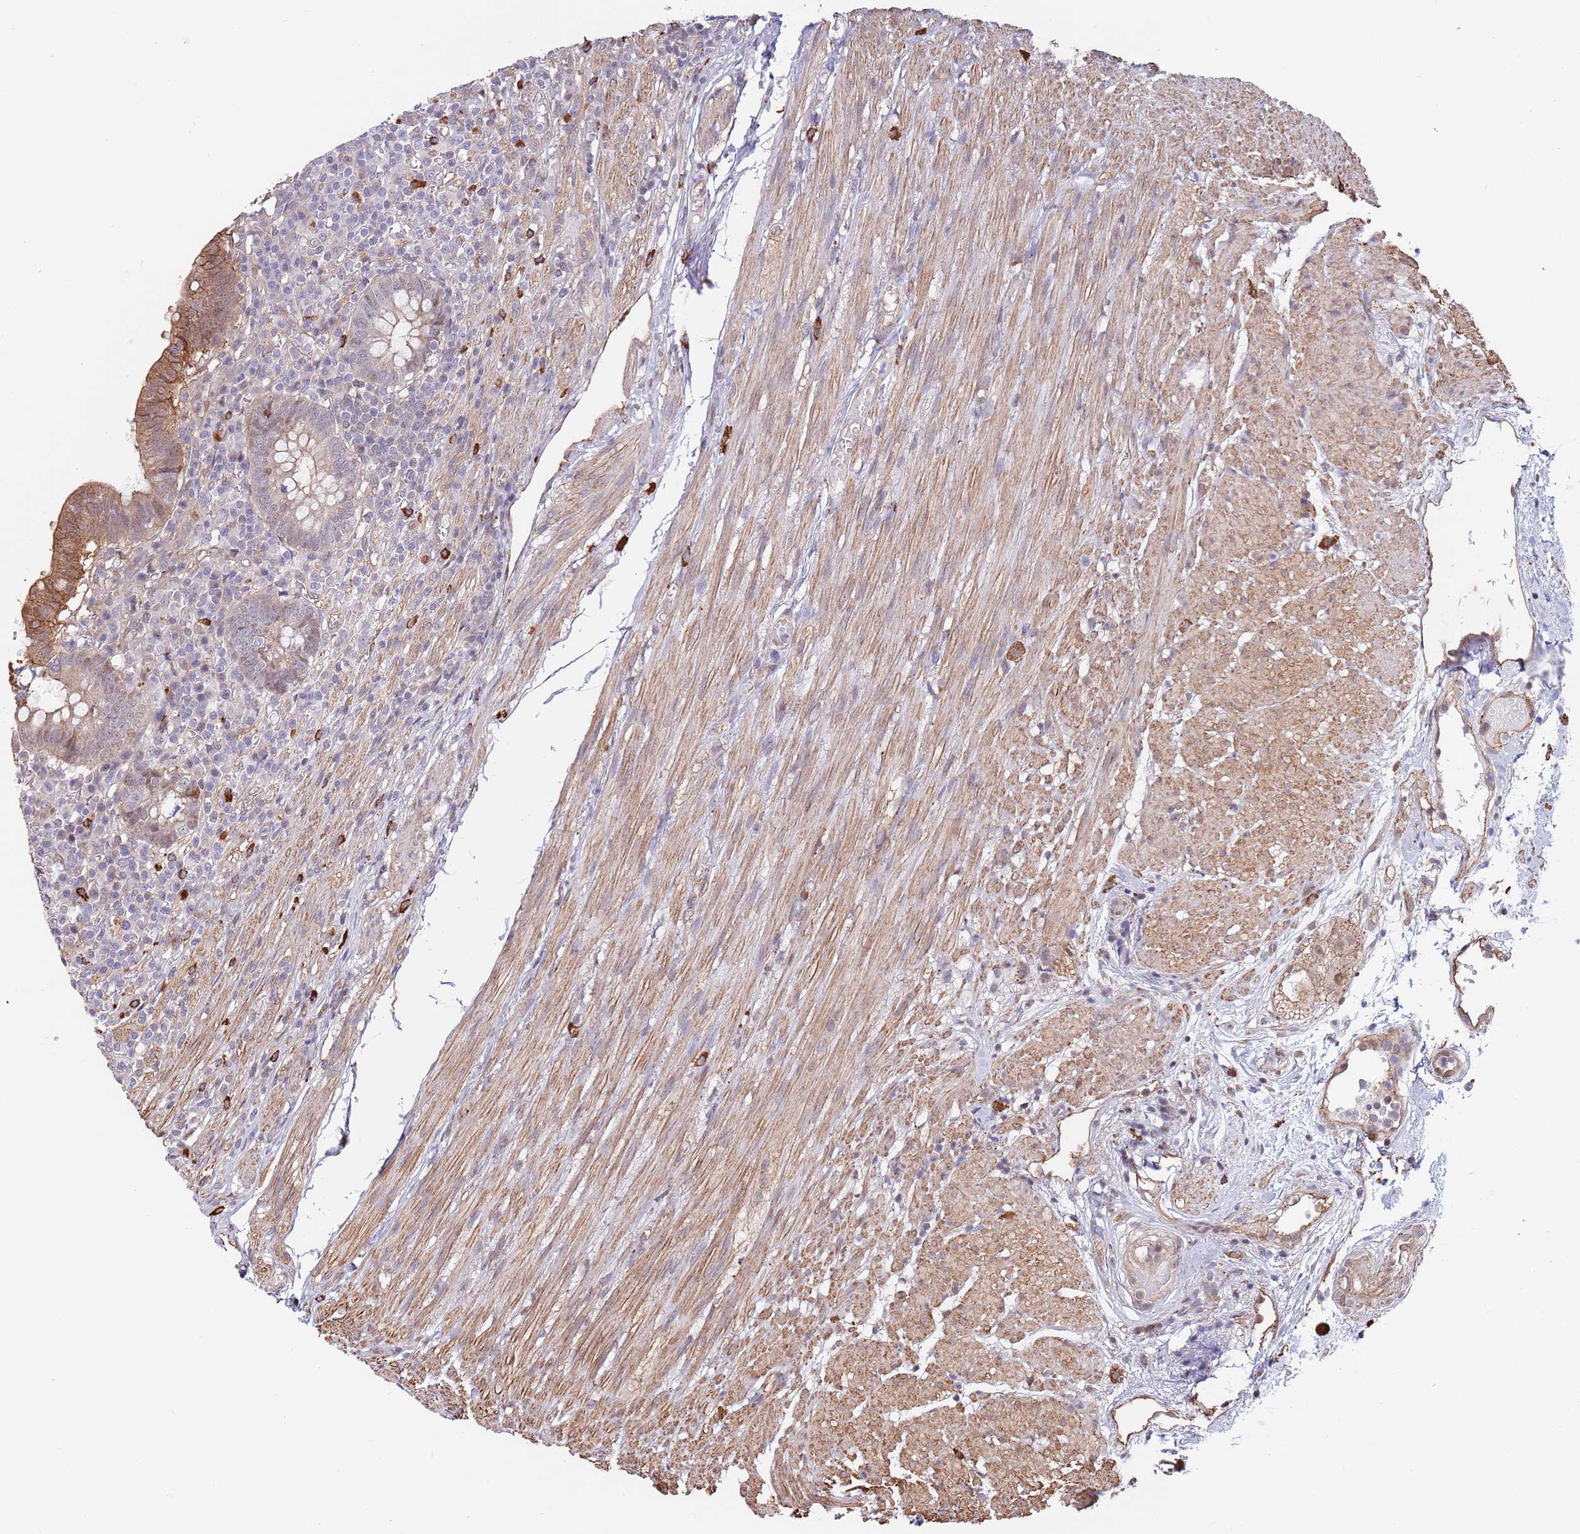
{"staining": {"intensity": "moderate", "quantity": ">75%", "location": "cytoplasmic/membranous,nuclear"}, "tissue": "appendix", "cell_type": "Glandular cells", "image_type": "normal", "snomed": [{"axis": "morphology", "description": "Normal tissue, NOS"}, {"axis": "topography", "description": "Appendix"}], "caption": "Human appendix stained for a protein (brown) shows moderate cytoplasmic/membranous,nuclear positive expression in about >75% of glandular cells.", "gene": "BPNT1", "patient": {"sex": "male", "age": 83}}